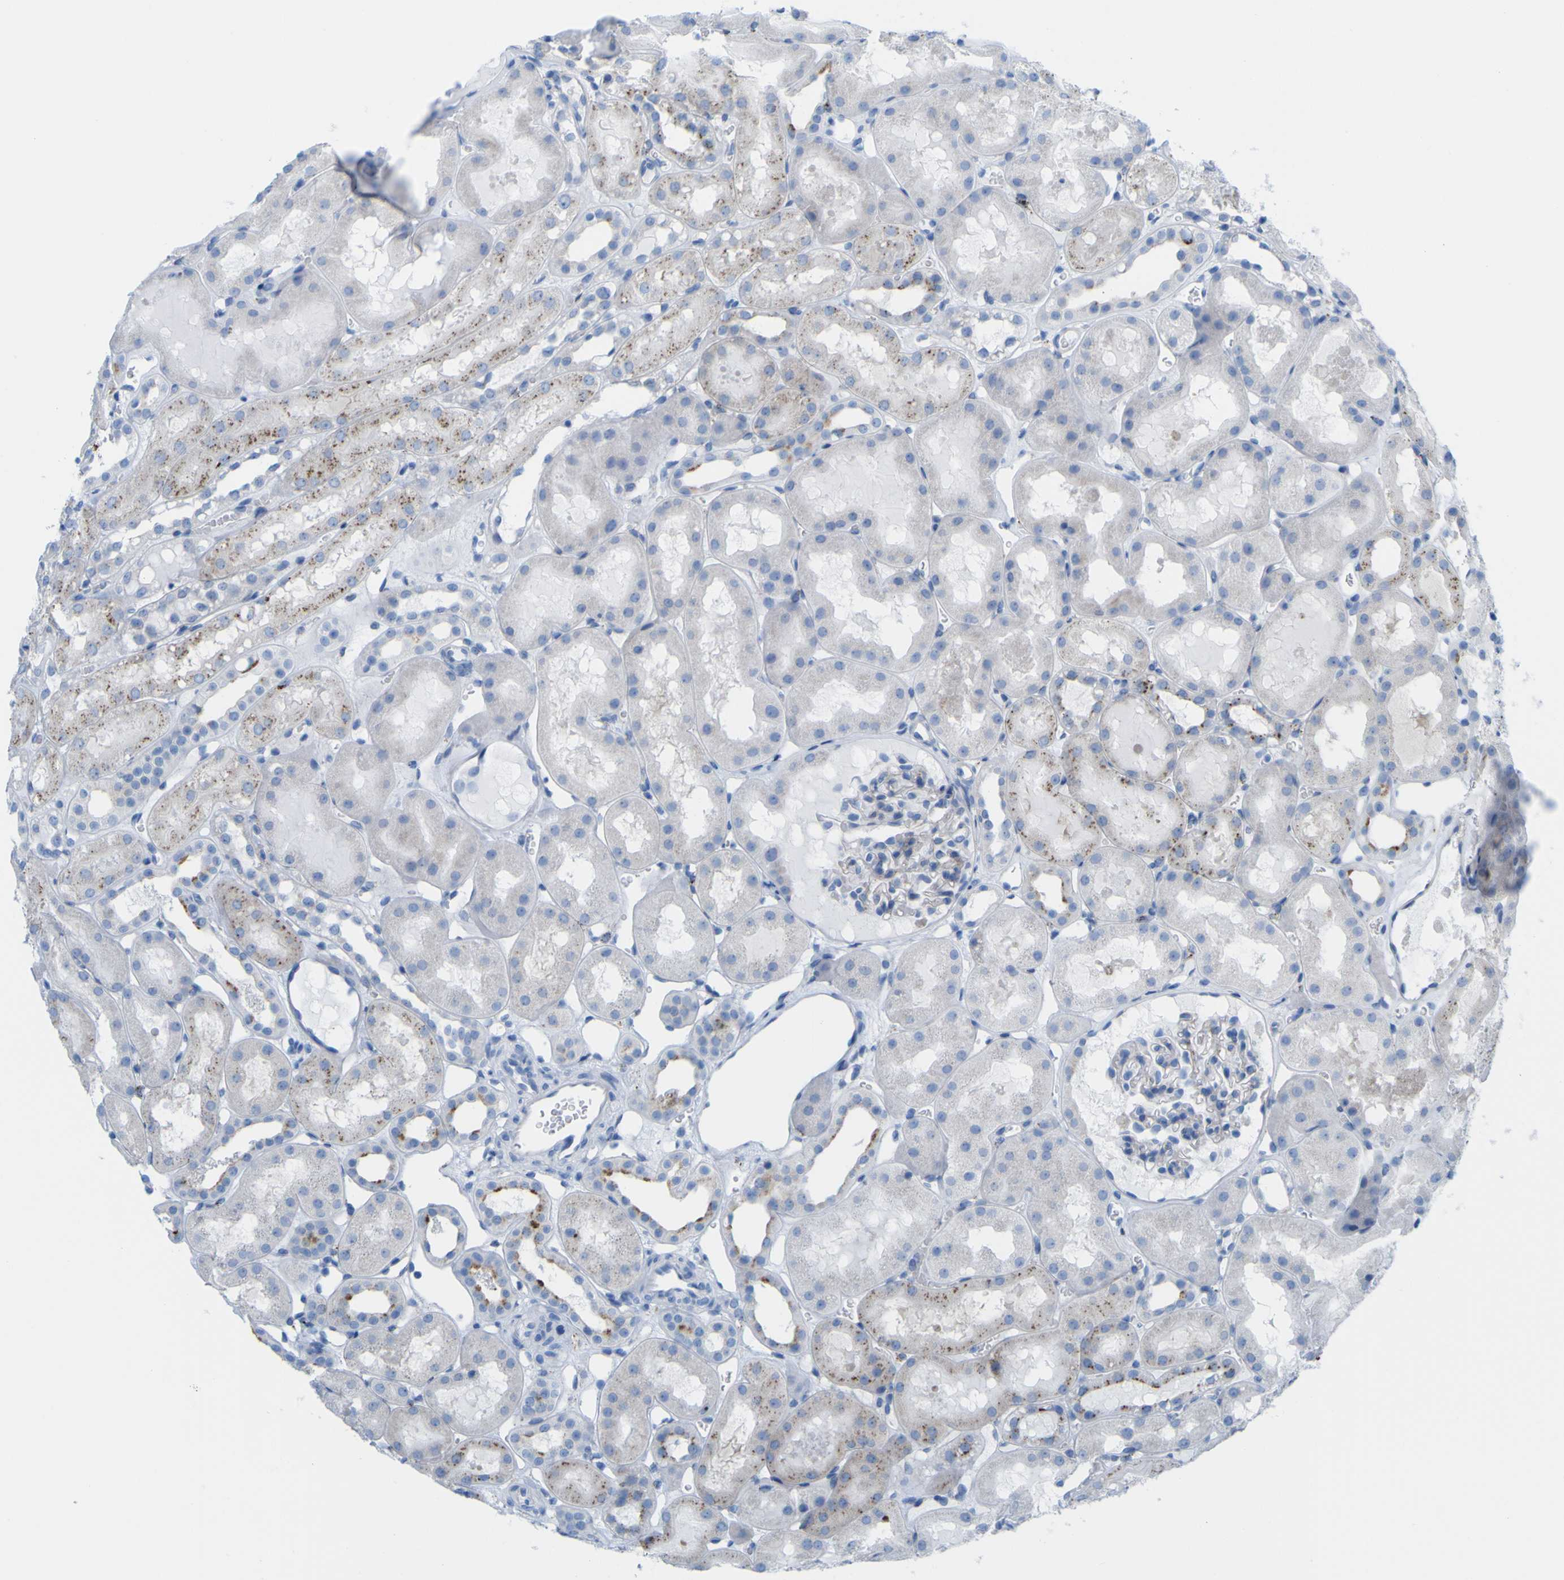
{"staining": {"intensity": "negative", "quantity": "none", "location": "none"}, "tissue": "kidney", "cell_type": "Cells in glomeruli", "image_type": "normal", "snomed": [{"axis": "morphology", "description": "Normal tissue, NOS"}, {"axis": "topography", "description": "Kidney"}, {"axis": "topography", "description": "Urinary bladder"}], "caption": "DAB (3,3'-diaminobenzidine) immunohistochemical staining of unremarkable human kidney shows no significant positivity in cells in glomeruli. (Brightfield microscopy of DAB IHC at high magnification).", "gene": "PLD3", "patient": {"sex": "male", "age": 16}}